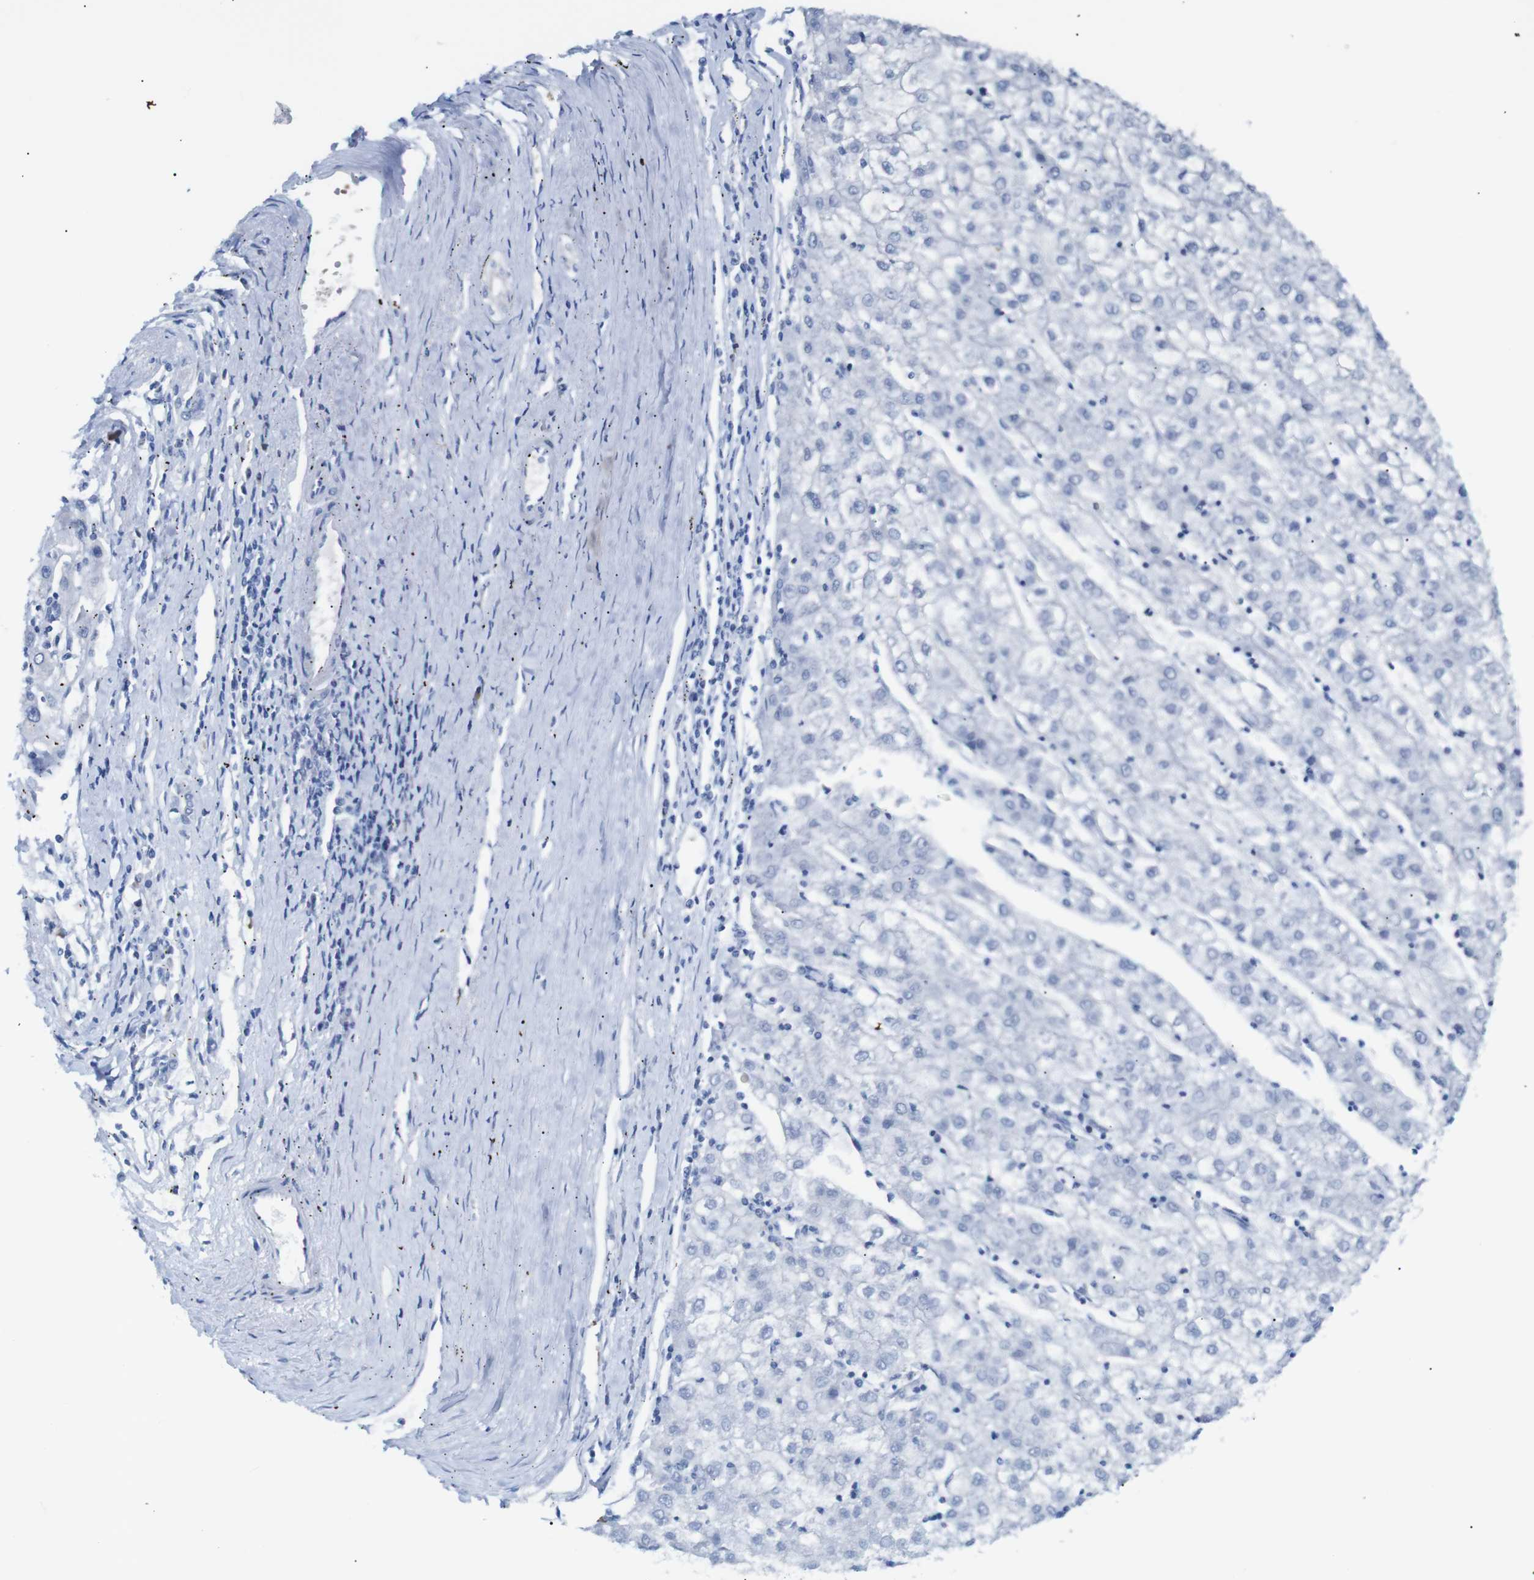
{"staining": {"intensity": "negative", "quantity": "none", "location": "none"}, "tissue": "liver cancer", "cell_type": "Tumor cells", "image_type": "cancer", "snomed": [{"axis": "morphology", "description": "Carcinoma, Hepatocellular, NOS"}, {"axis": "topography", "description": "Liver"}], "caption": "IHC micrograph of human liver cancer (hepatocellular carcinoma) stained for a protein (brown), which demonstrates no positivity in tumor cells.", "gene": "ERVMER34-1", "patient": {"sex": "male", "age": 72}}